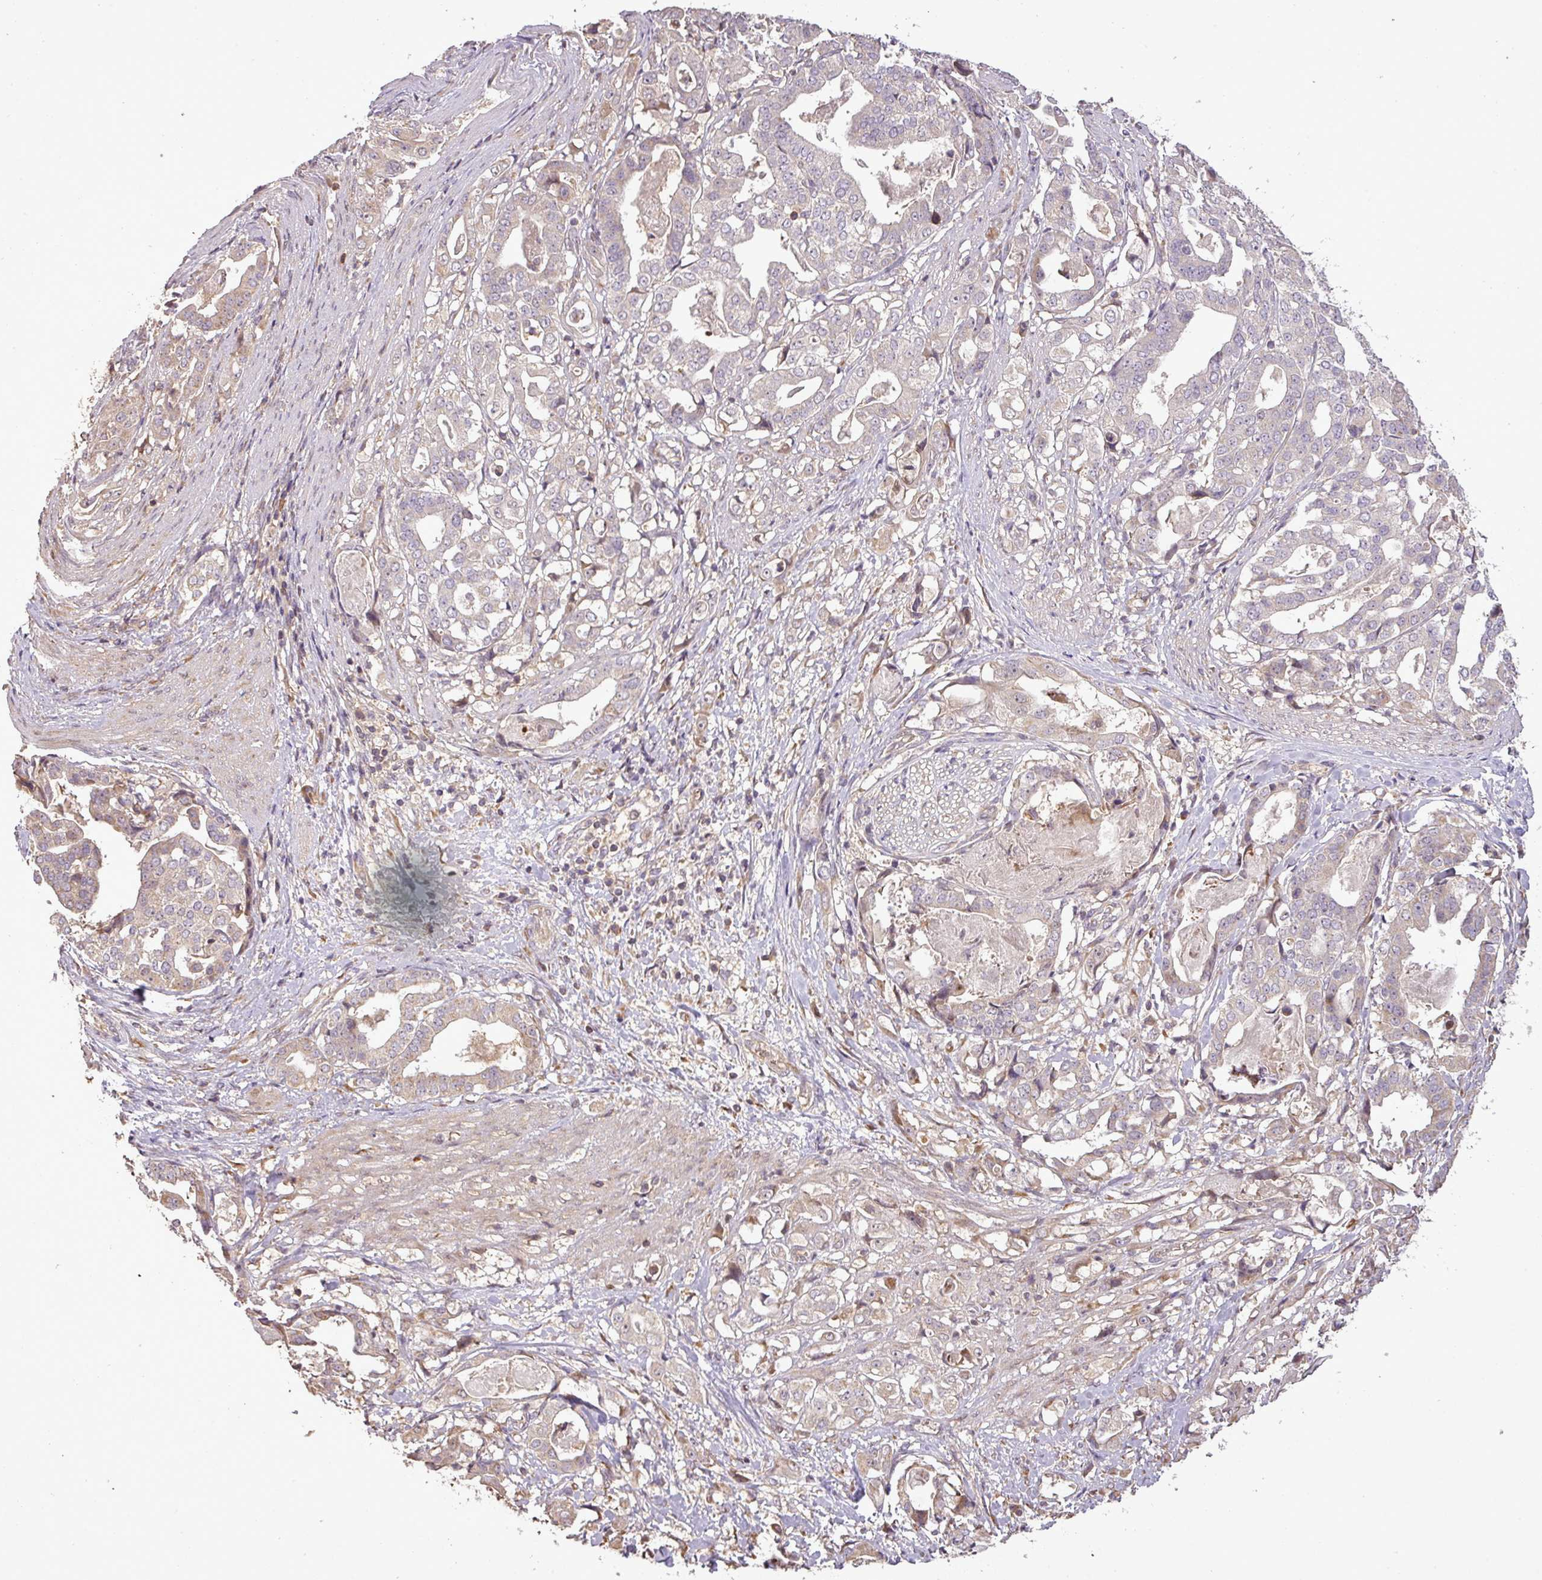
{"staining": {"intensity": "weak", "quantity": "<25%", "location": "cytoplasmic/membranous"}, "tissue": "stomach cancer", "cell_type": "Tumor cells", "image_type": "cancer", "snomed": [{"axis": "morphology", "description": "Adenocarcinoma, NOS"}, {"axis": "topography", "description": "Stomach"}], "caption": "Tumor cells show no significant protein expression in adenocarcinoma (stomach).", "gene": "FAIM", "patient": {"sex": "male", "age": 48}}